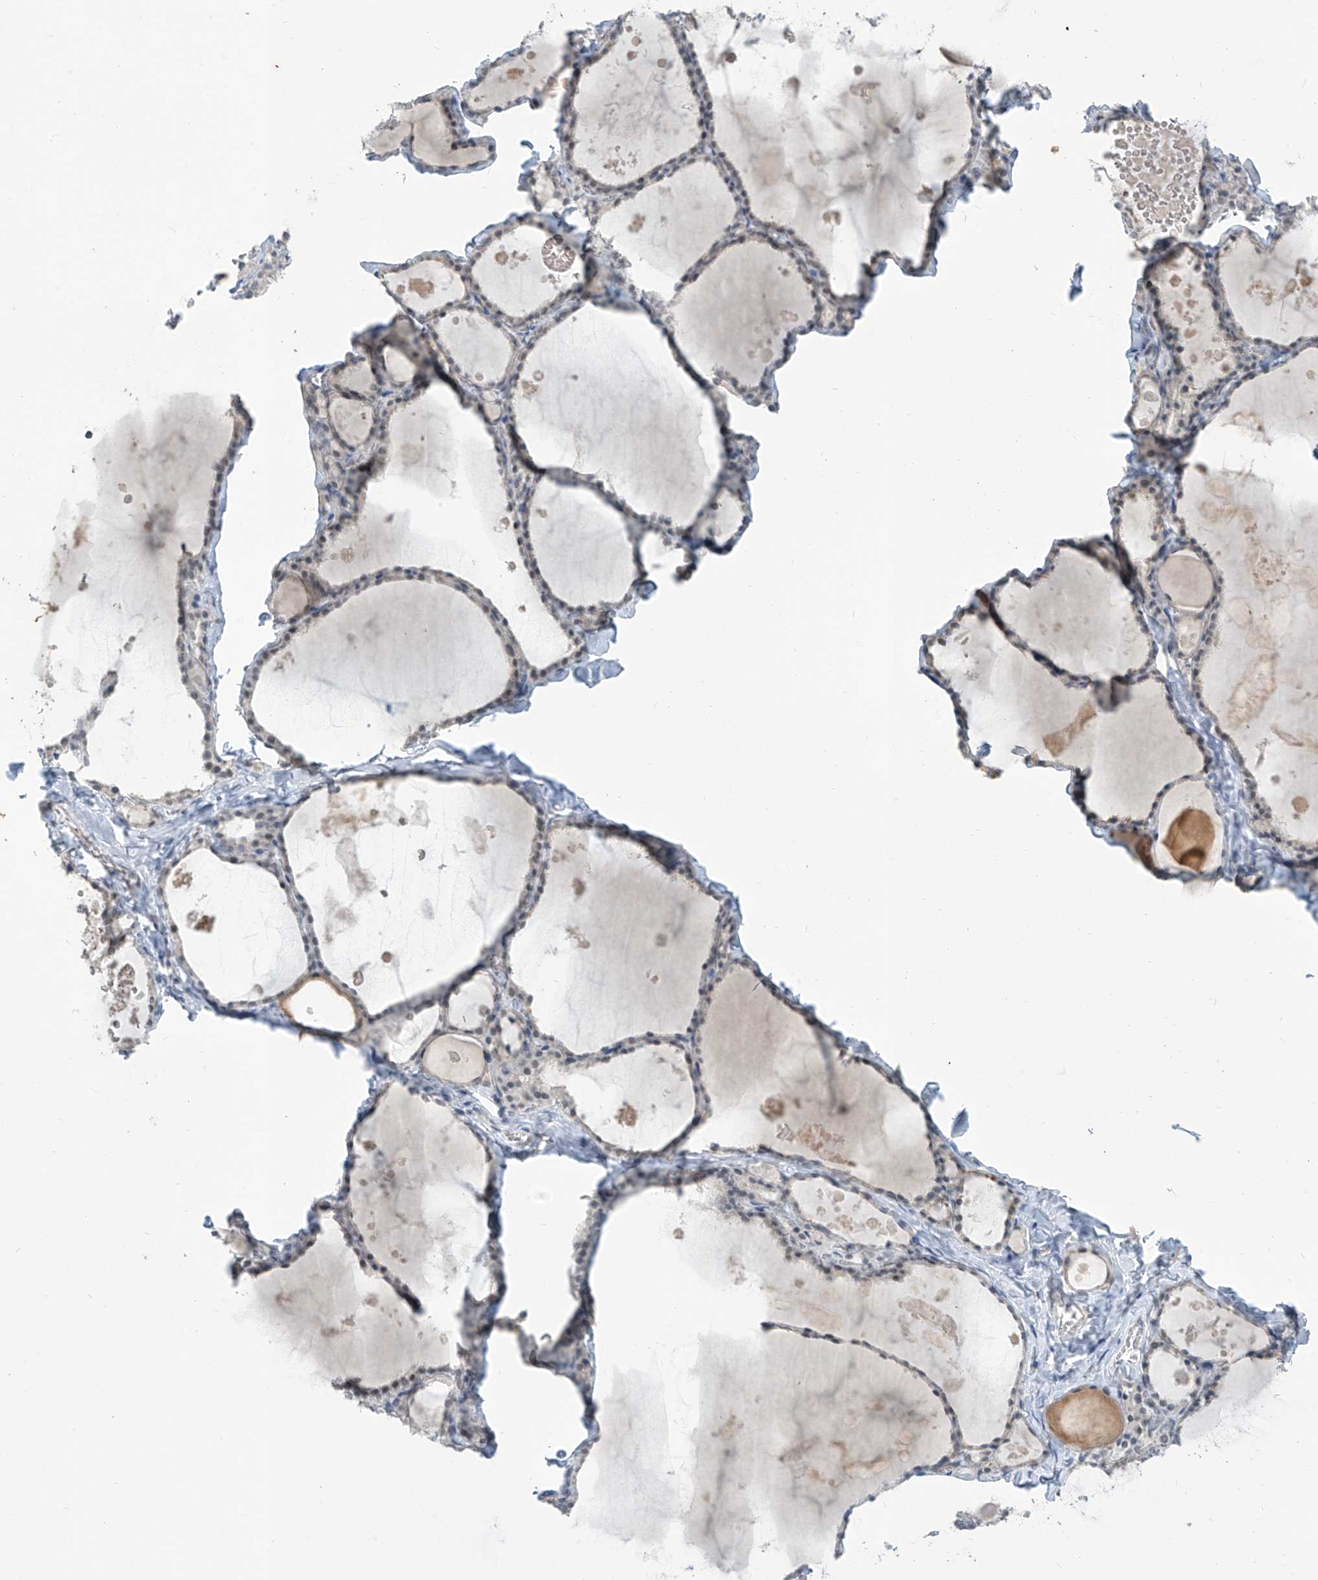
{"staining": {"intensity": "negative", "quantity": "none", "location": "none"}, "tissue": "thyroid gland", "cell_type": "Glandular cells", "image_type": "normal", "snomed": [{"axis": "morphology", "description": "Normal tissue, NOS"}, {"axis": "topography", "description": "Thyroid gland"}], "caption": "The immunohistochemistry photomicrograph has no significant expression in glandular cells of thyroid gland. (DAB immunohistochemistry (IHC), high magnification).", "gene": "METAP1D", "patient": {"sex": "male", "age": 56}}